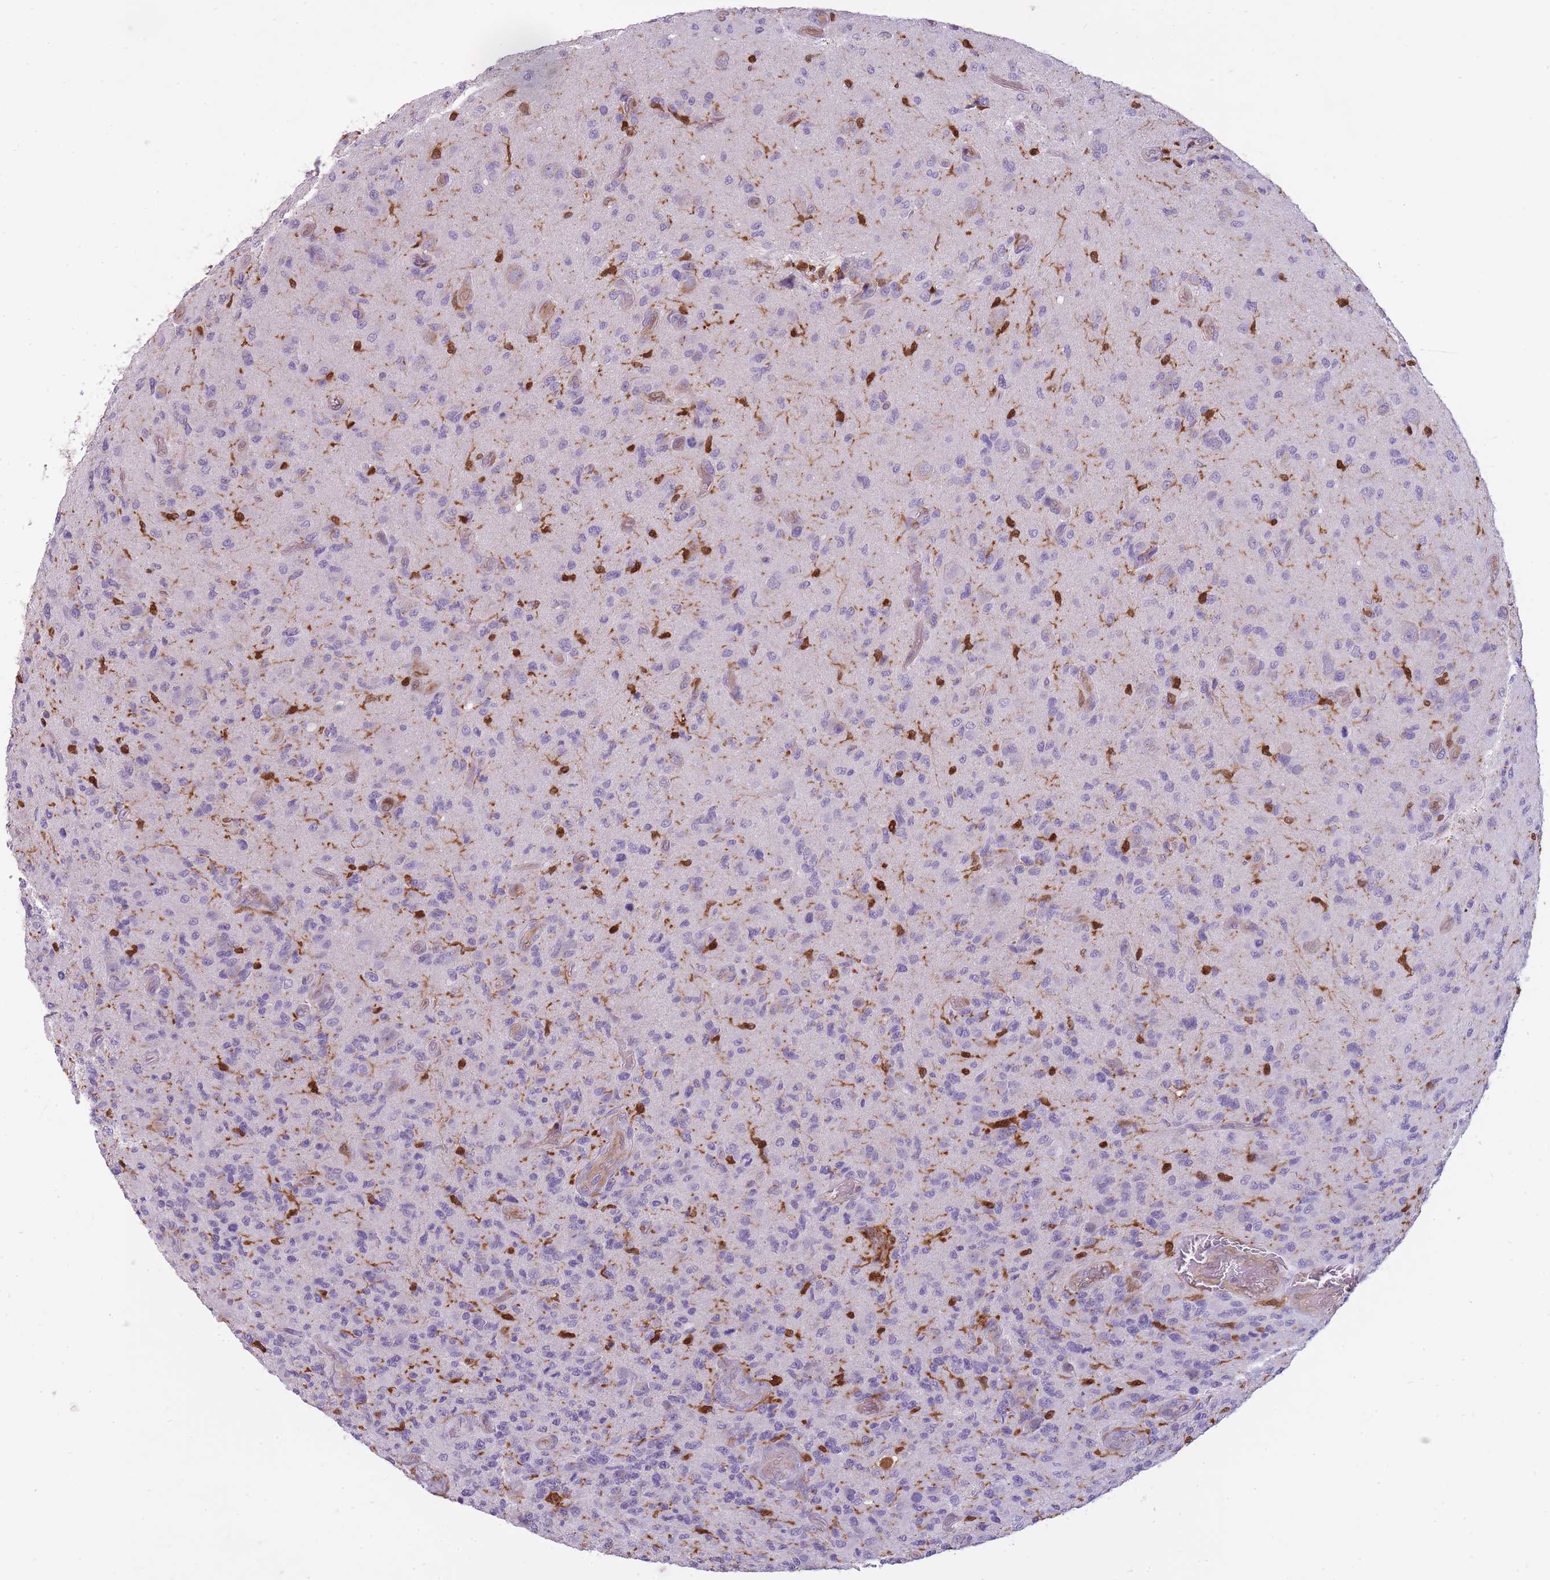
{"staining": {"intensity": "strong", "quantity": "<25%", "location": "cytoplasmic/membranous,nuclear"}, "tissue": "glioma", "cell_type": "Tumor cells", "image_type": "cancer", "snomed": [{"axis": "morphology", "description": "Glioma, malignant, High grade"}, {"axis": "topography", "description": "Brain"}], "caption": "Glioma stained for a protein exhibits strong cytoplasmic/membranous and nuclear positivity in tumor cells. (DAB (3,3'-diaminobenzidine) IHC, brown staining for protein, blue staining for nuclei).", "gene": "LGALS9", "patient": {"sex": "male", "age": 36}}